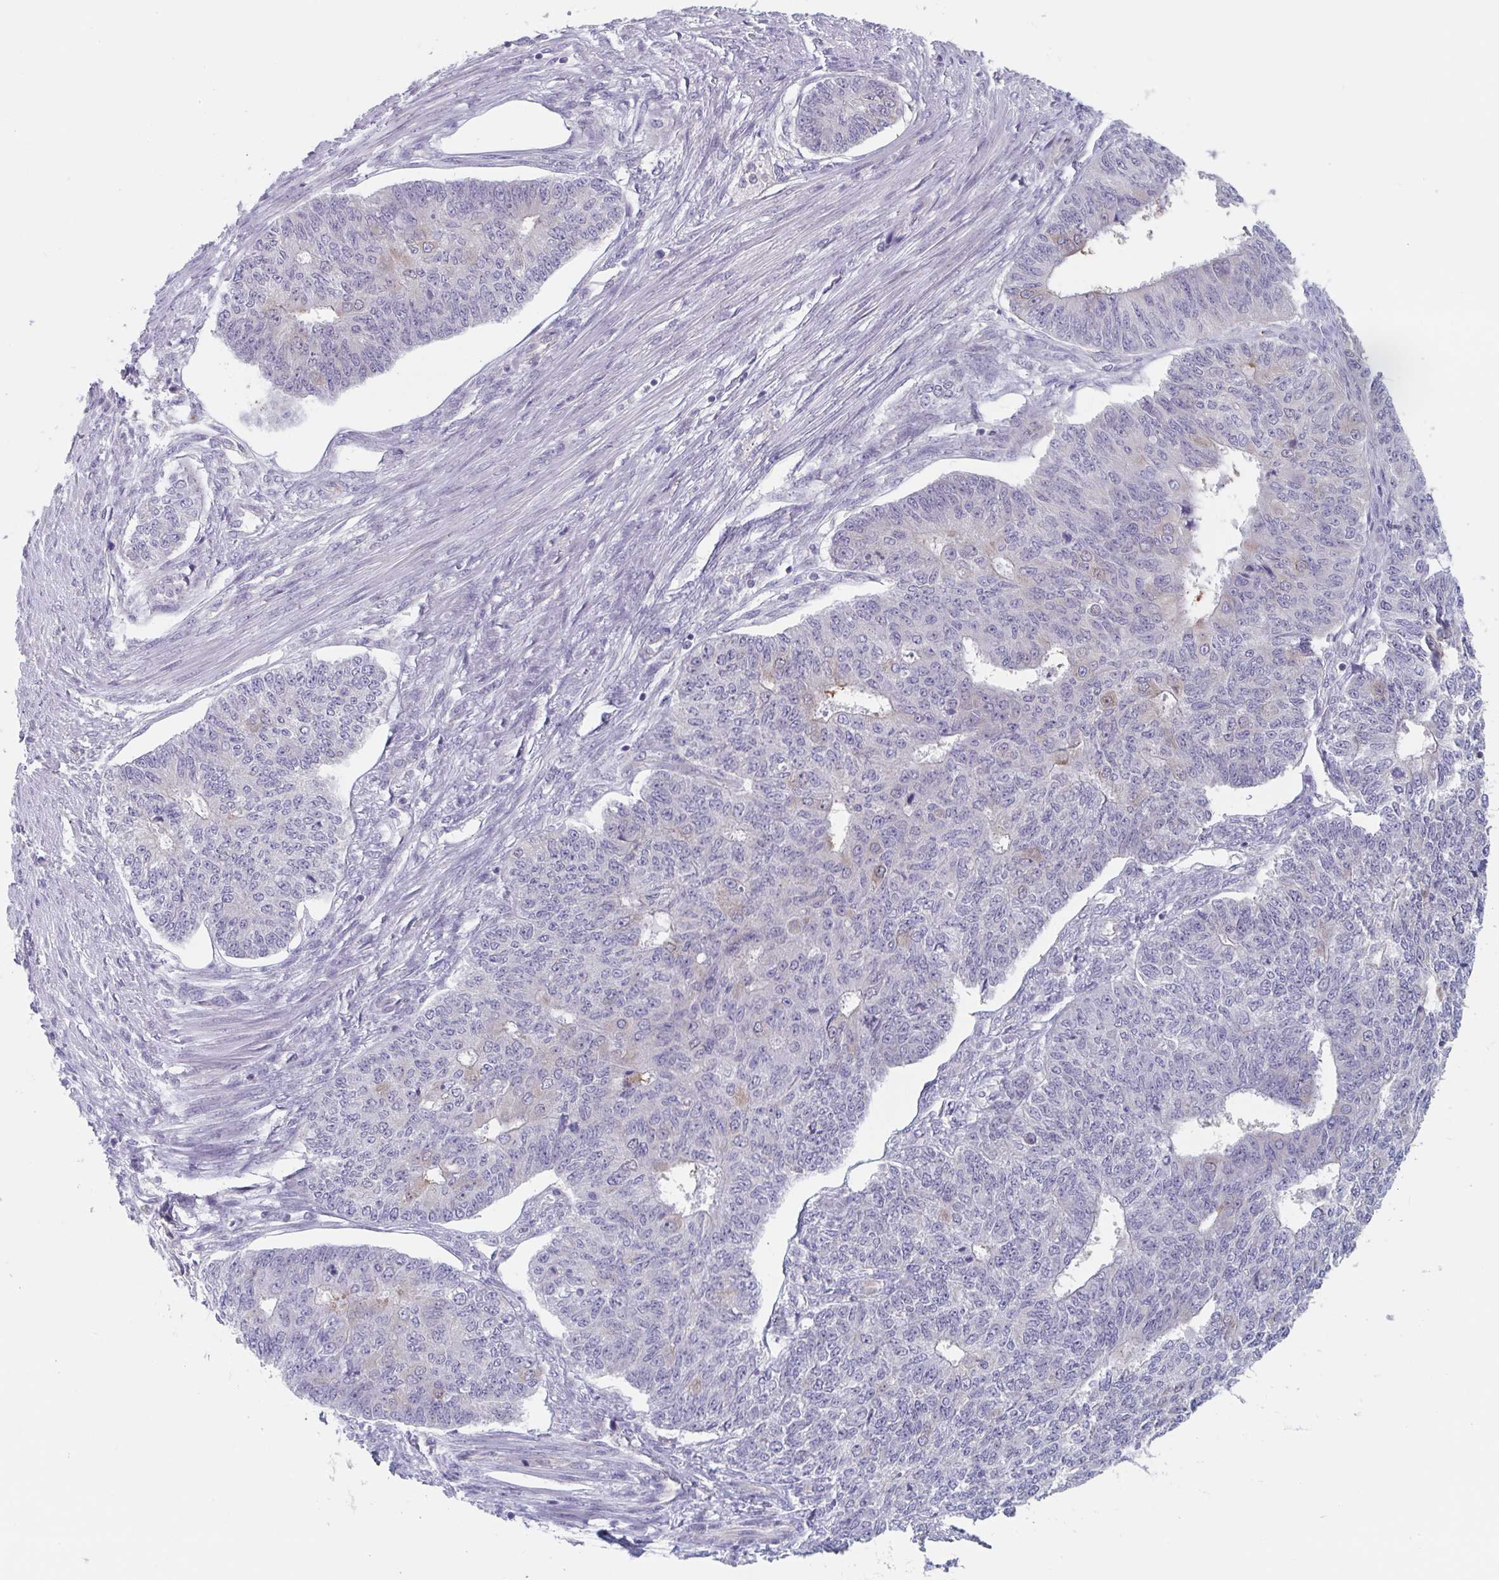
{"staining": {"intensity": "negative", "quantity": "none", "location": "none"}, "tissue": "endometrial cancer", "cell_type": "Tumor cells", "image_type": "cancer", "snomed": [{"axis": "morphology", "description": "Adenocarcinoma, NOS"}, {"axis": "topography", "description": "Endometrium"}], "caption": "Human endometrial cancer stained for a protein using immunohistochemistry shows no positivity in tumor cells.", "gene": "PTPRD", "patient": {"sex": "female", "age": 32}}